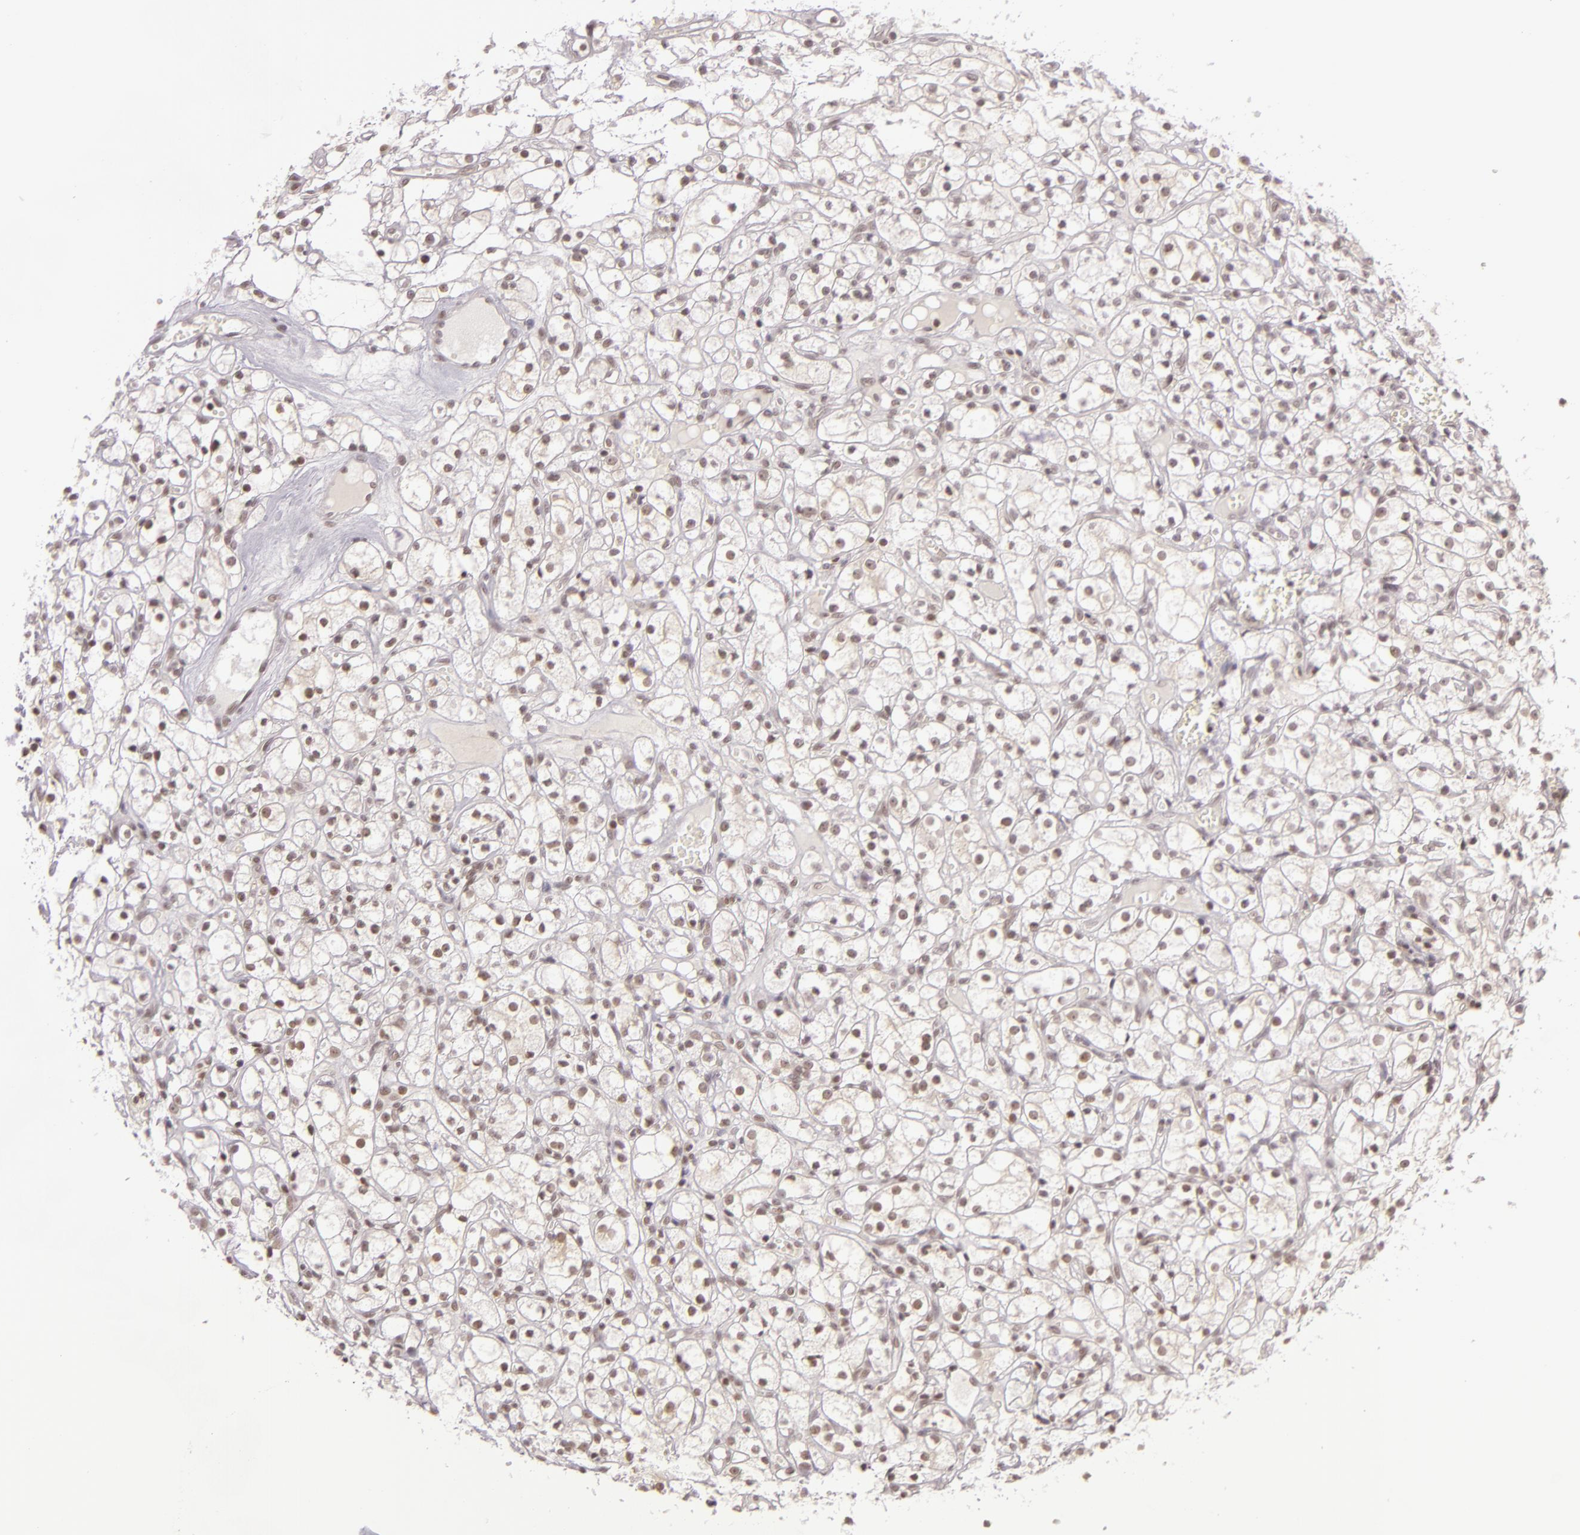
{"staining": {"intensity": "weak", "quantity": ">75%", "location": "nuclear"}, "tissue": "renal cancer", "cell_type": "Tumor cells", "image_type": "cancer", "snomed": [{"axis": "morphology", "description": "Adenocarcinoma, NOS"}, {"axis": "topography", "description": "Kidney"}], "caption": "About >75% of tumor cells in human adenocarcinoma (renal) display weak nuclear protein staining as visualized by brown immunohistochemical staining.", "gene": "ZFX", "patient": {"sex": "male", "age": 61}}